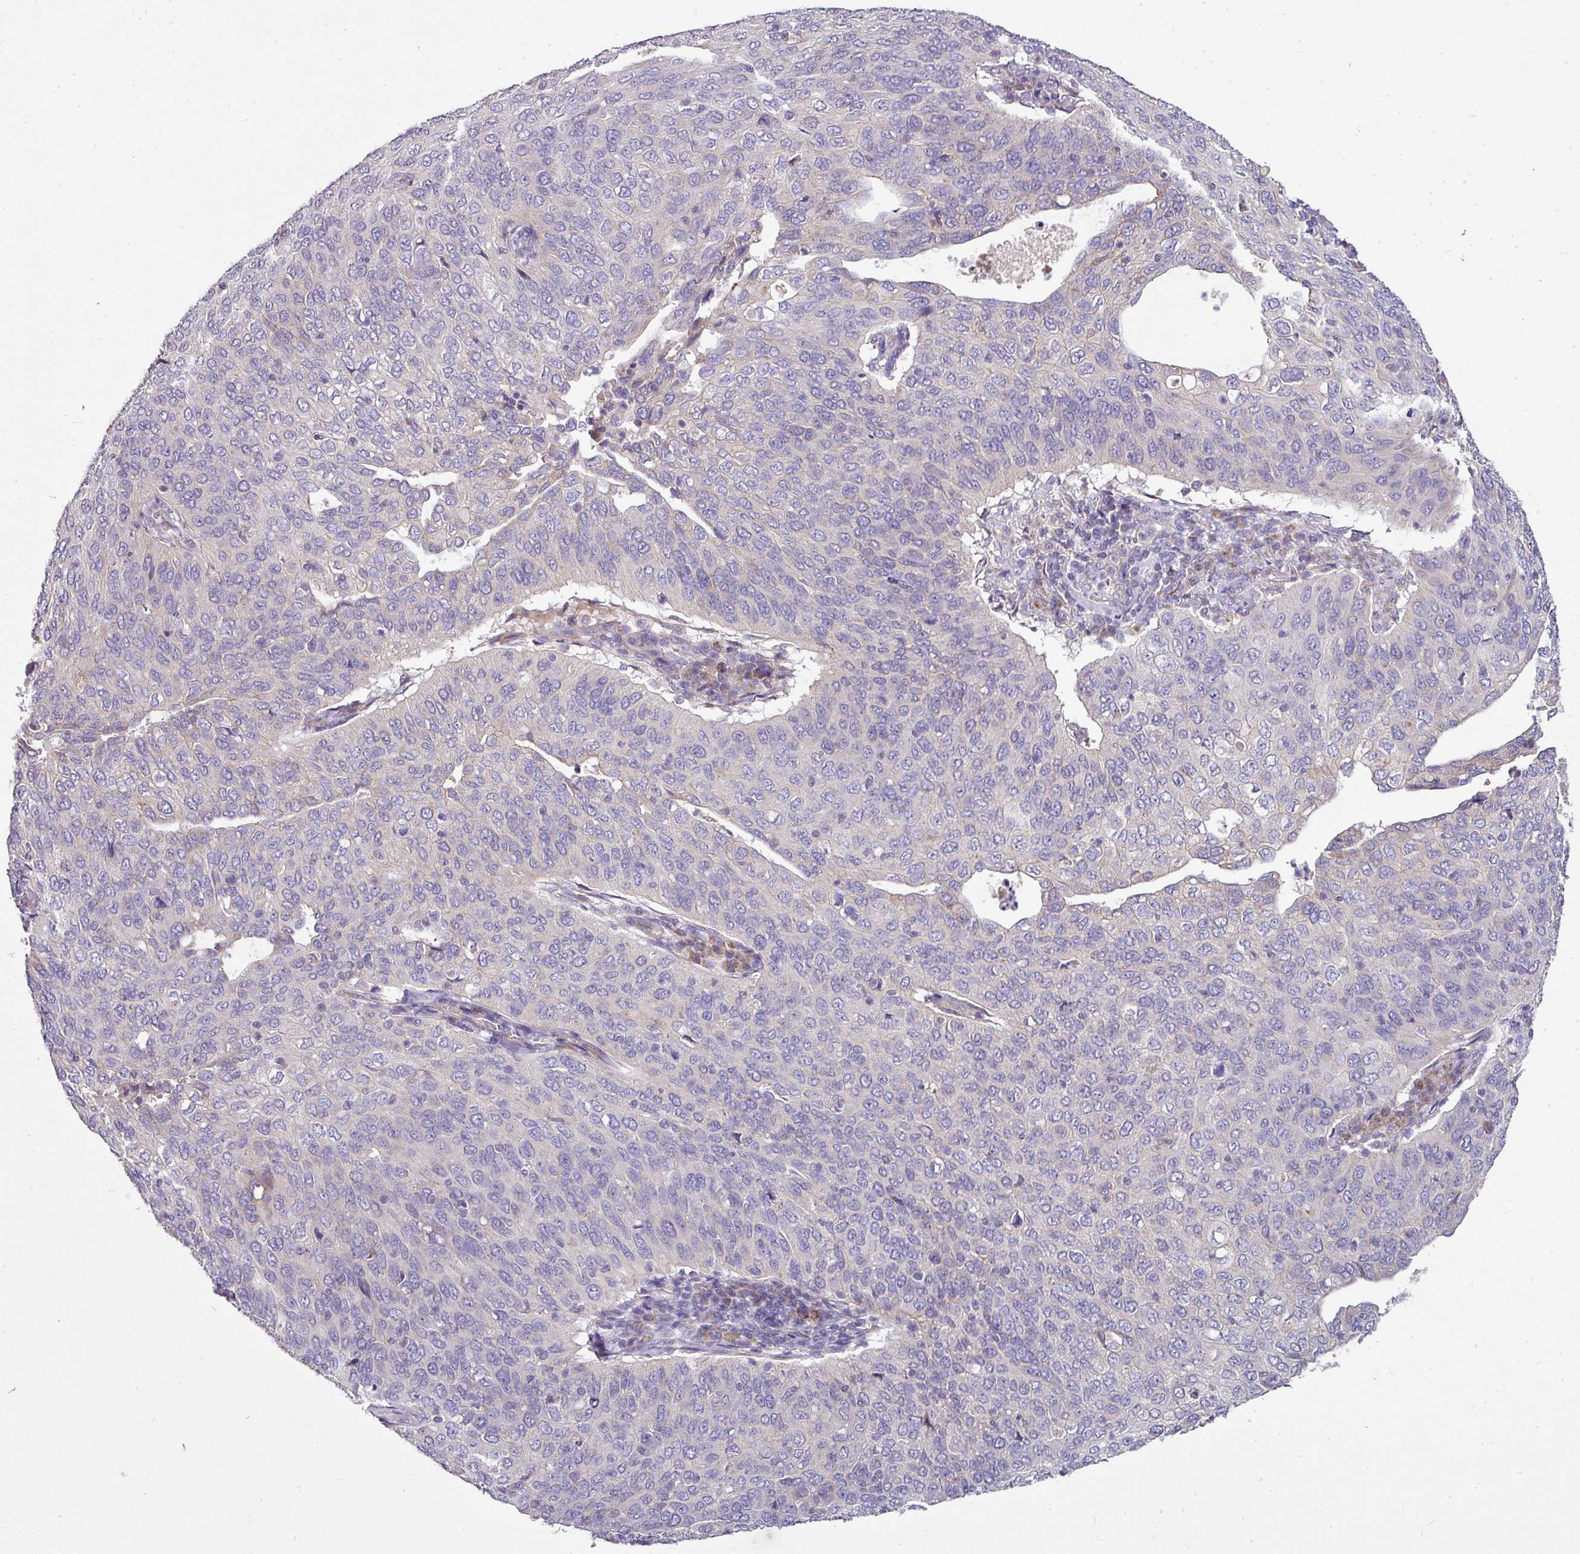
{"staining": {"intensity": "negative", "quantity": "none", "location": "none"}, "tissue": "cervical cancer", "cell_type": "Tumor cells", "image_type": "cancer", "snomed": [{"axis": "morphology", "description": "Squamous cell carcinoma, NOS"}, {"axis": "topography", "description": "Cervix"}], "caption": "Immunohistochemistry (IHC) photomicrograph of neoplastic tissue: human squamous cell carcinoma (cervical) stained with DAB (3,3'-diaminobenzidine) exhibits no significant protein expression in tumor cells.", "gene": "GAN", "patient": {"sex": "female", "age": 36}}